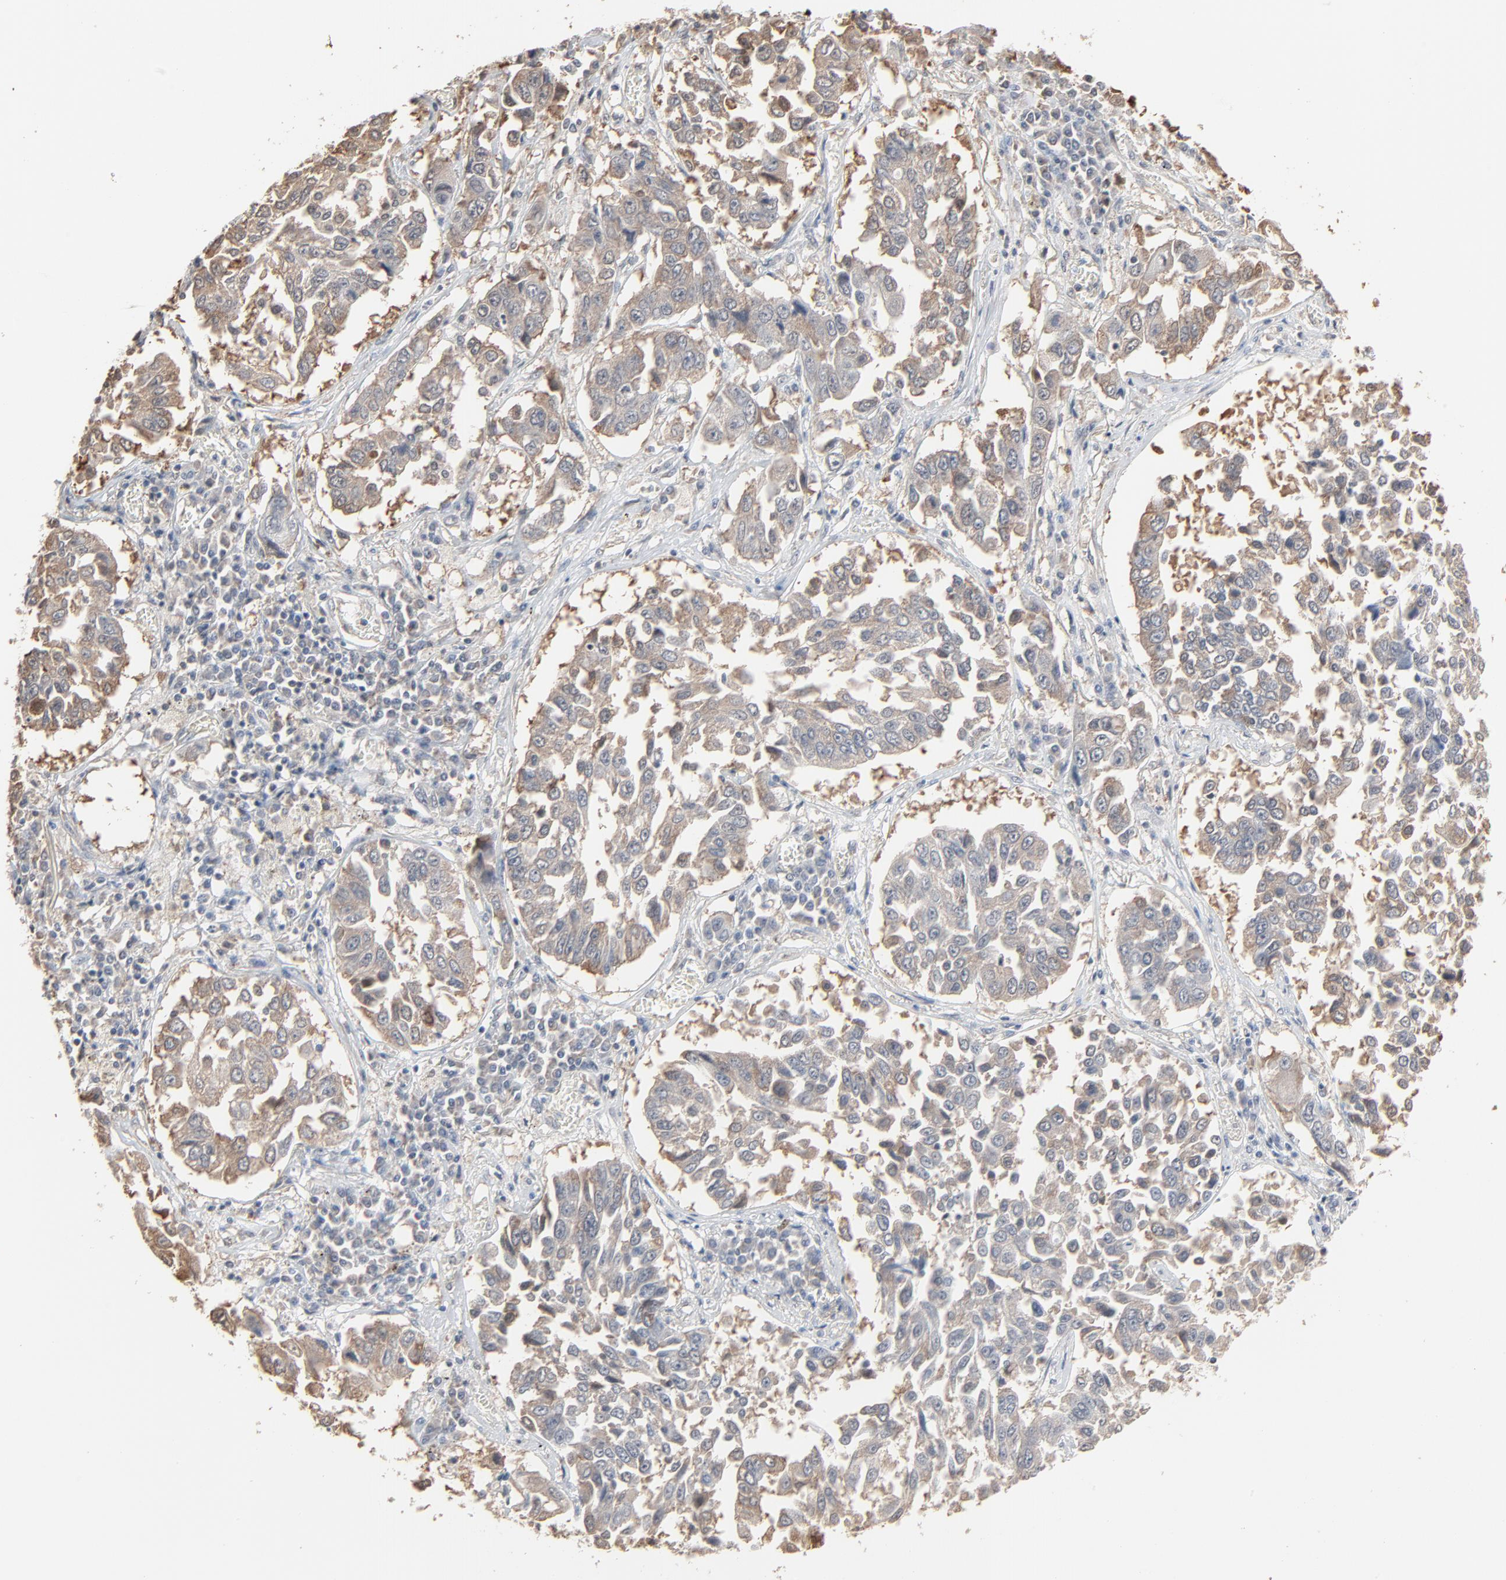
{"staining": {"intensity": "weak", "quantity": ">75%", "location": "cytoplasmic/membranous"}, "tissue": "lung cancer", "cell_type": "Tumor cells", "image_type": "cancer", "snomed": [{"axis": "morphology", "description": "Squamous cell carcinoma, NOS"}, {"axis": "topography", "description": "Lung"}], "caption": "Weak cytoplasmic/membranous positivity for a protein is appreciated in about >75% of tumor cells of lung cancer (squamous cell carcinoma) using IHC.", "gene": "CCT5", "patient": {"sex": "male", "age": 71}}